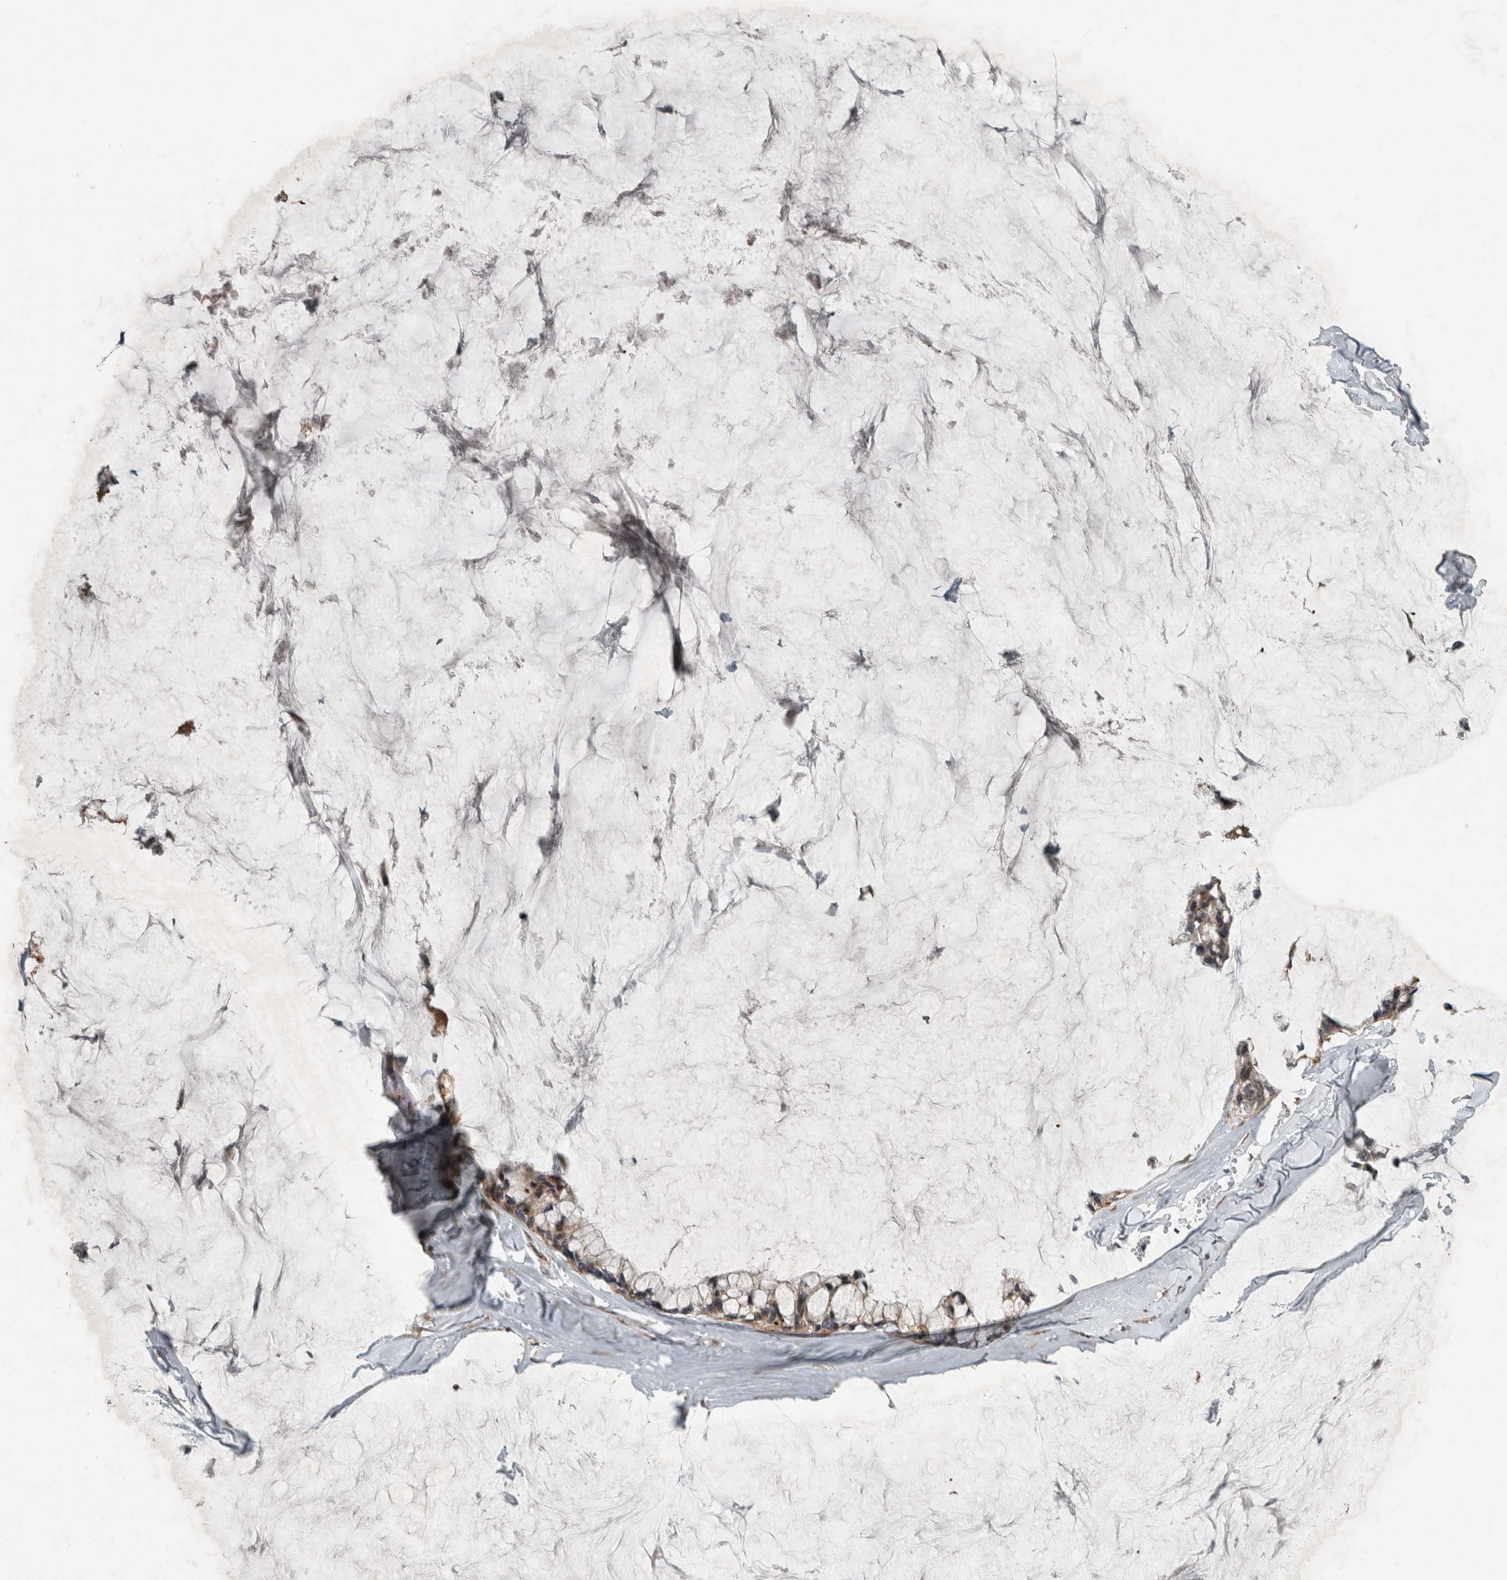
{"staining": {"intensity": "weak", "quantity": ">75%", "location": "cytoplasmic/membranous"}, "tissue": "ovarian cancer", "cell_type": "Tumor cells", "image_type": "cancer", "snomed": [{"axis": "morphology", "description": "Cystadenocarcinoma, mucinous, NOS"}, {"axis": "topography", "description": "Ovary"}], "caption": "DAB immunohistochemical staining of mucinous cystadenocarcinoma (ovarian) reveals weak cytoplasmic/membranous protein expression in approximately >75% of tumor cells. Nuclei are stained in blue.", "gene": "GPR137B", "patient": {"sex": "female", "age": 39}}